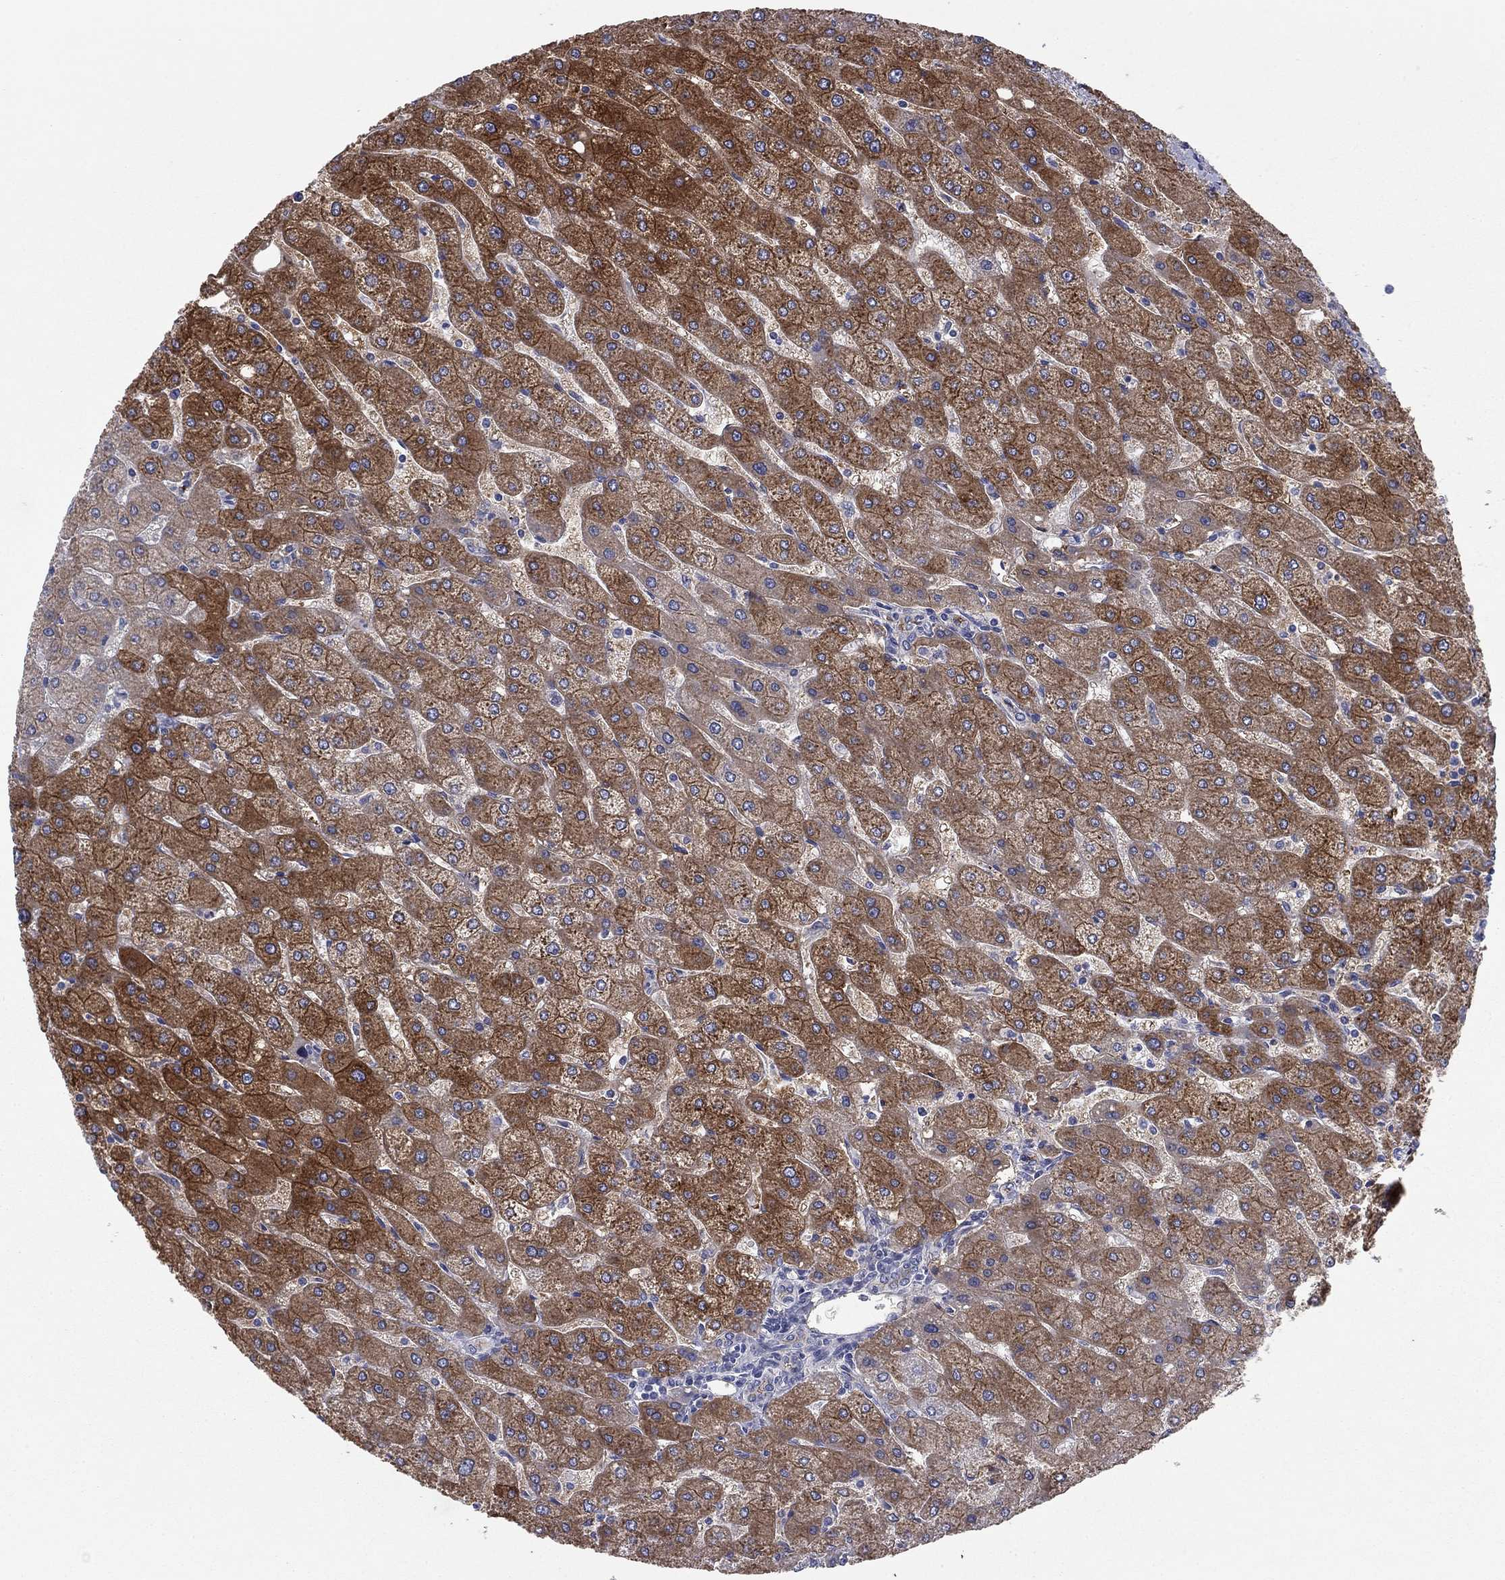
{"staining": {"intensity": "negative", "quantity": "none", "location": "none"}, "tissue": "liver", "cell_type": "Cholangiocytes", "image_type": "normal", "snomed": [{"axis": "morphology", "description": "Normal tissue, NOS"}, {"axis": "topography", "description": "Liver"}], "caption": "Liver was stained to show a protein in brown. There is no significant positivity in cholangiocytes. (Brightfield microscopy of DAB immunohistochemistry at high magnification).", "gene": "CNTNAP4", "patient": {"sex": "male", "age": 67}}